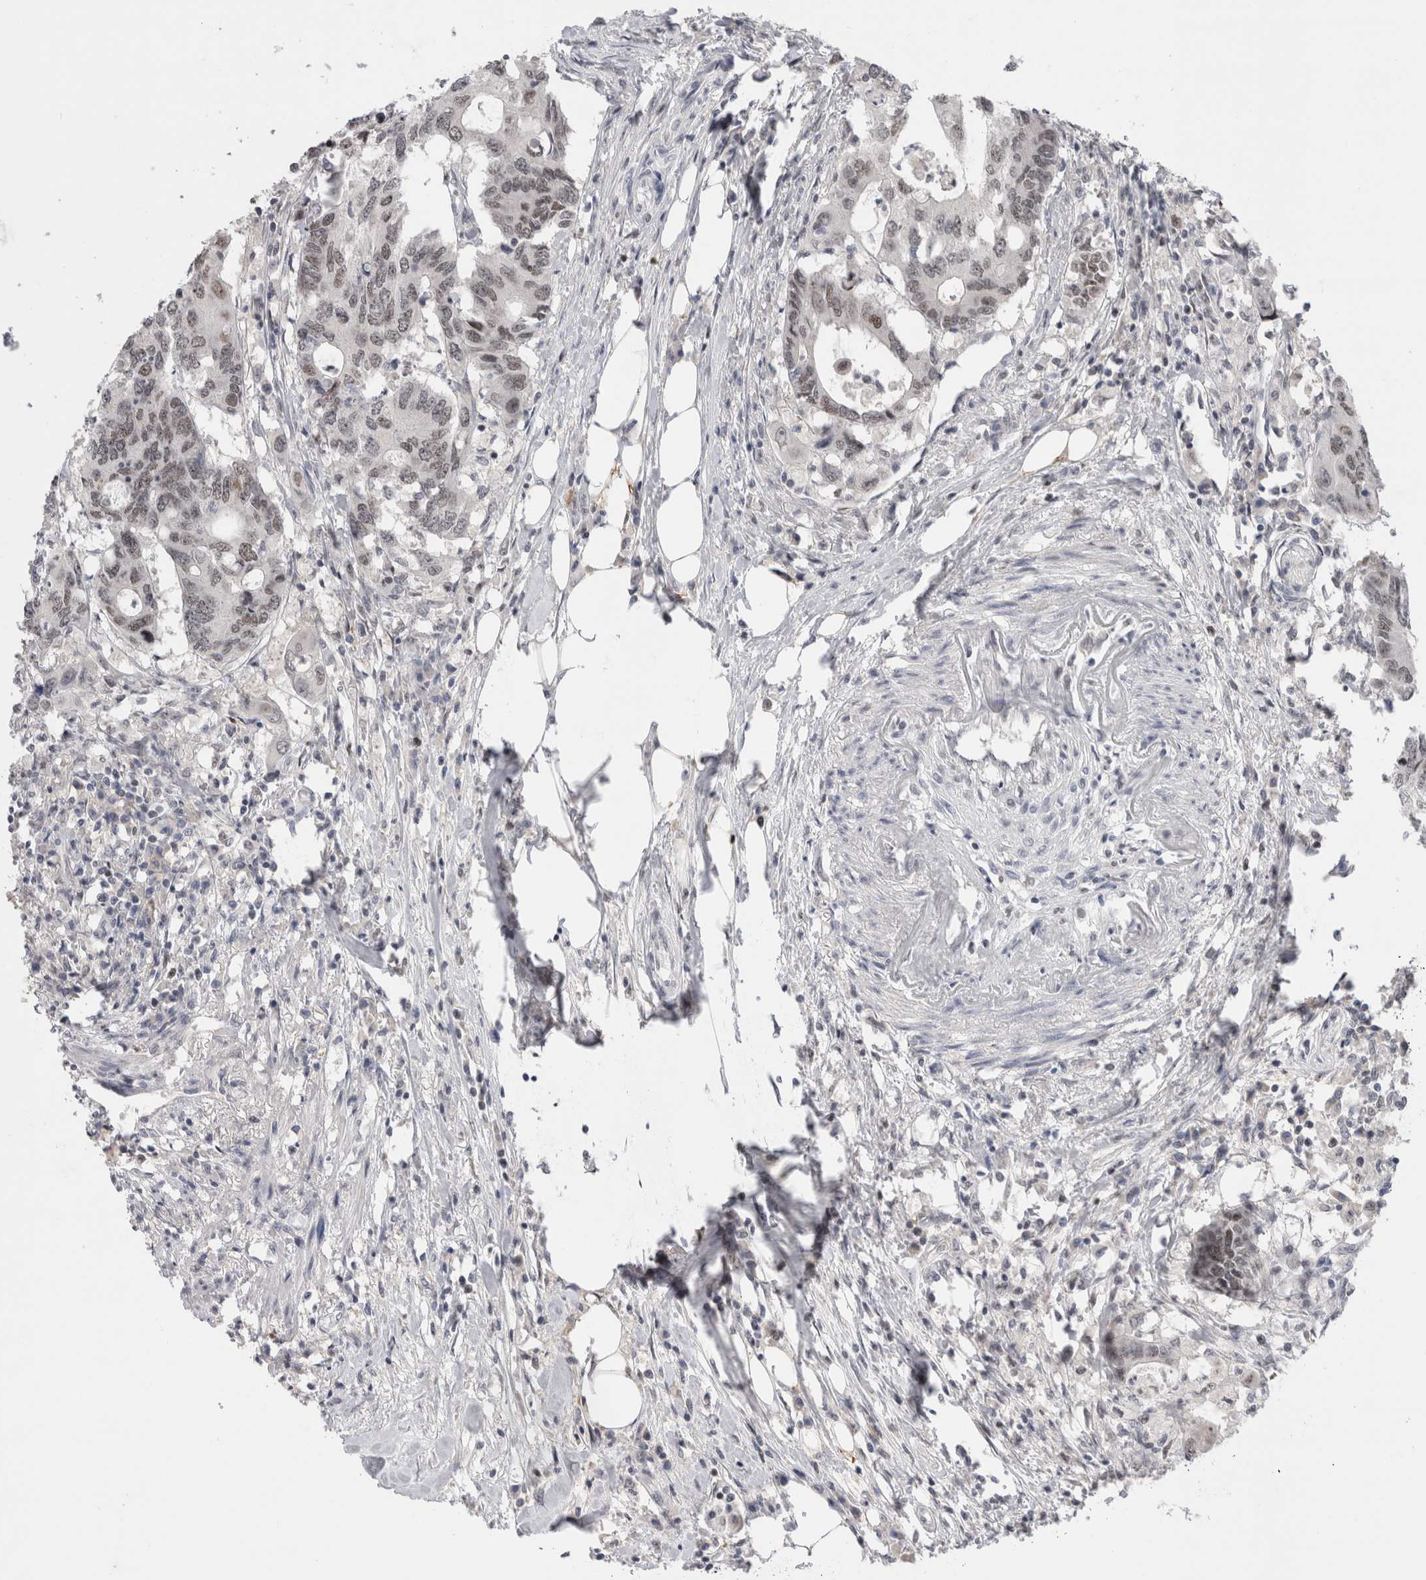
{"staining": {"intensity": "weak", "quantity": "25%-75%", "location": "nuclear"}, "tissue": "colorectal cancer", "cell_type": "Tumor cells", "image_type": "cancer", "snomed": [{"axis": "morphology", "description": "Adenocarcinoma, NOS"}, {"axis": "topography", "description": "Colon"}], "caption": "A low amount of weak nuclear expression is seen in about 25%-75% of tumor cells in adenocarcinoma (colorectal) tissue.", "gene": "ZNF521", "patient": {"sex": "male", "age": 71}}